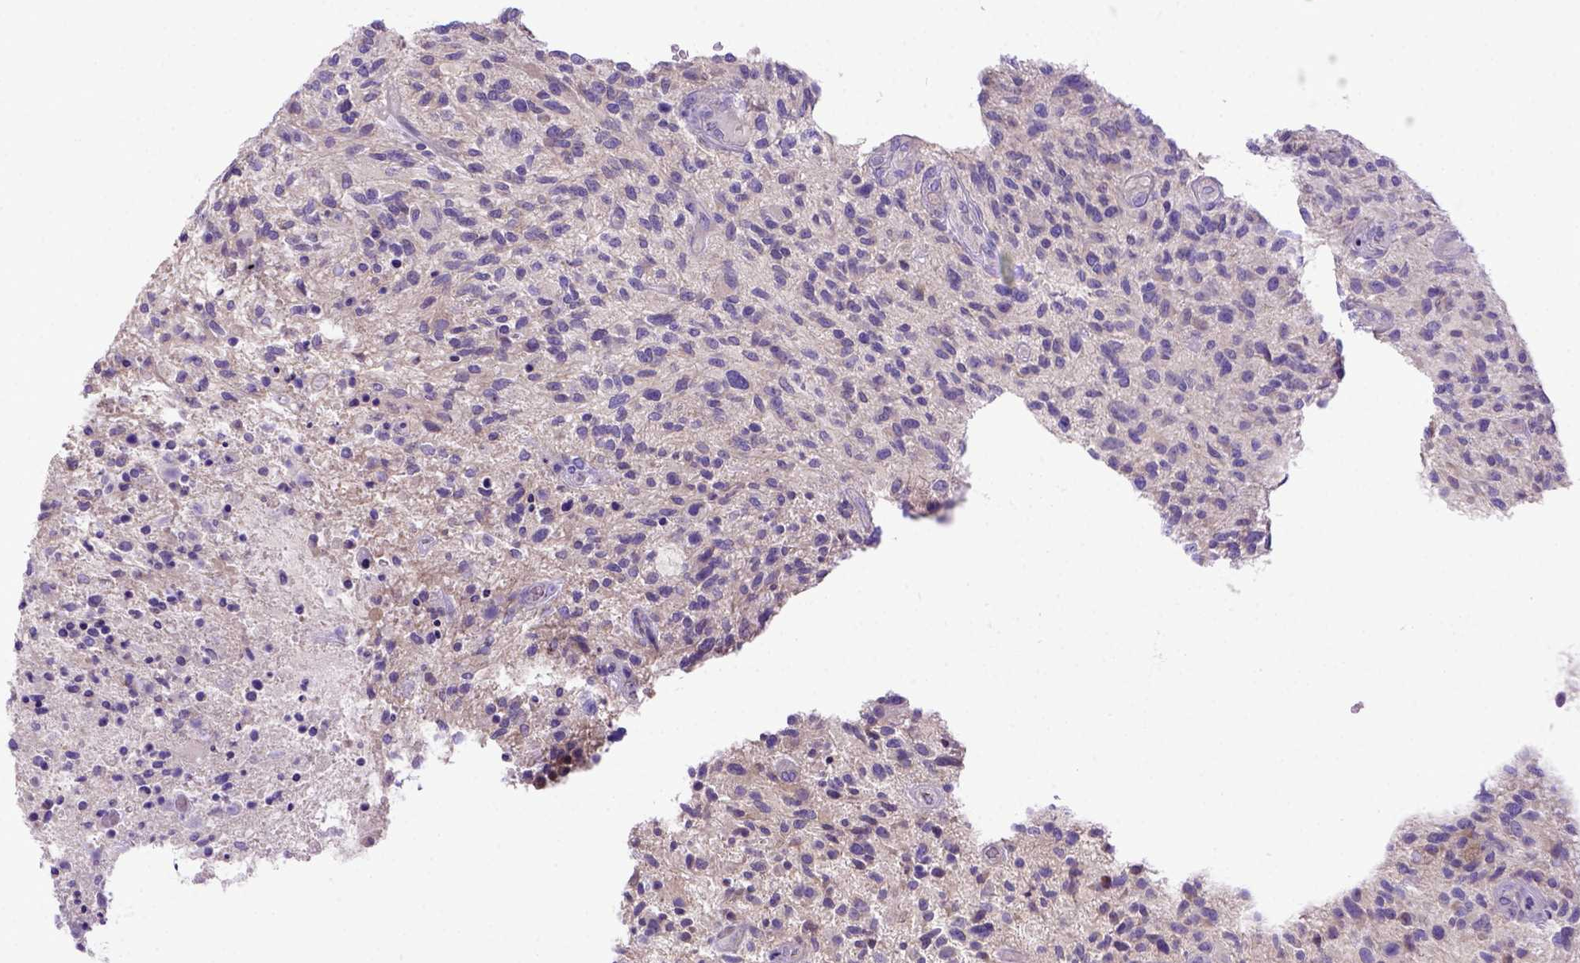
{"staining": {"intensity": "negative", "quantity": "none", "location": "none"}, "tissue": "glioma", "cell_type": "Tumor cells", "image_type": "cancer", "snomed": [{"axis": "morphology", "description": "Glioma, malignant, High grade"}, {"axis": "topography", "description": "Brain"}], "caption": "A high-resolution micrograph shows immunohistochemistry staining of glioma, which exhibits no significant staining in tumor cells.", "gene": "ADAM12", "patient": {"sex": "male", "age": 47}}